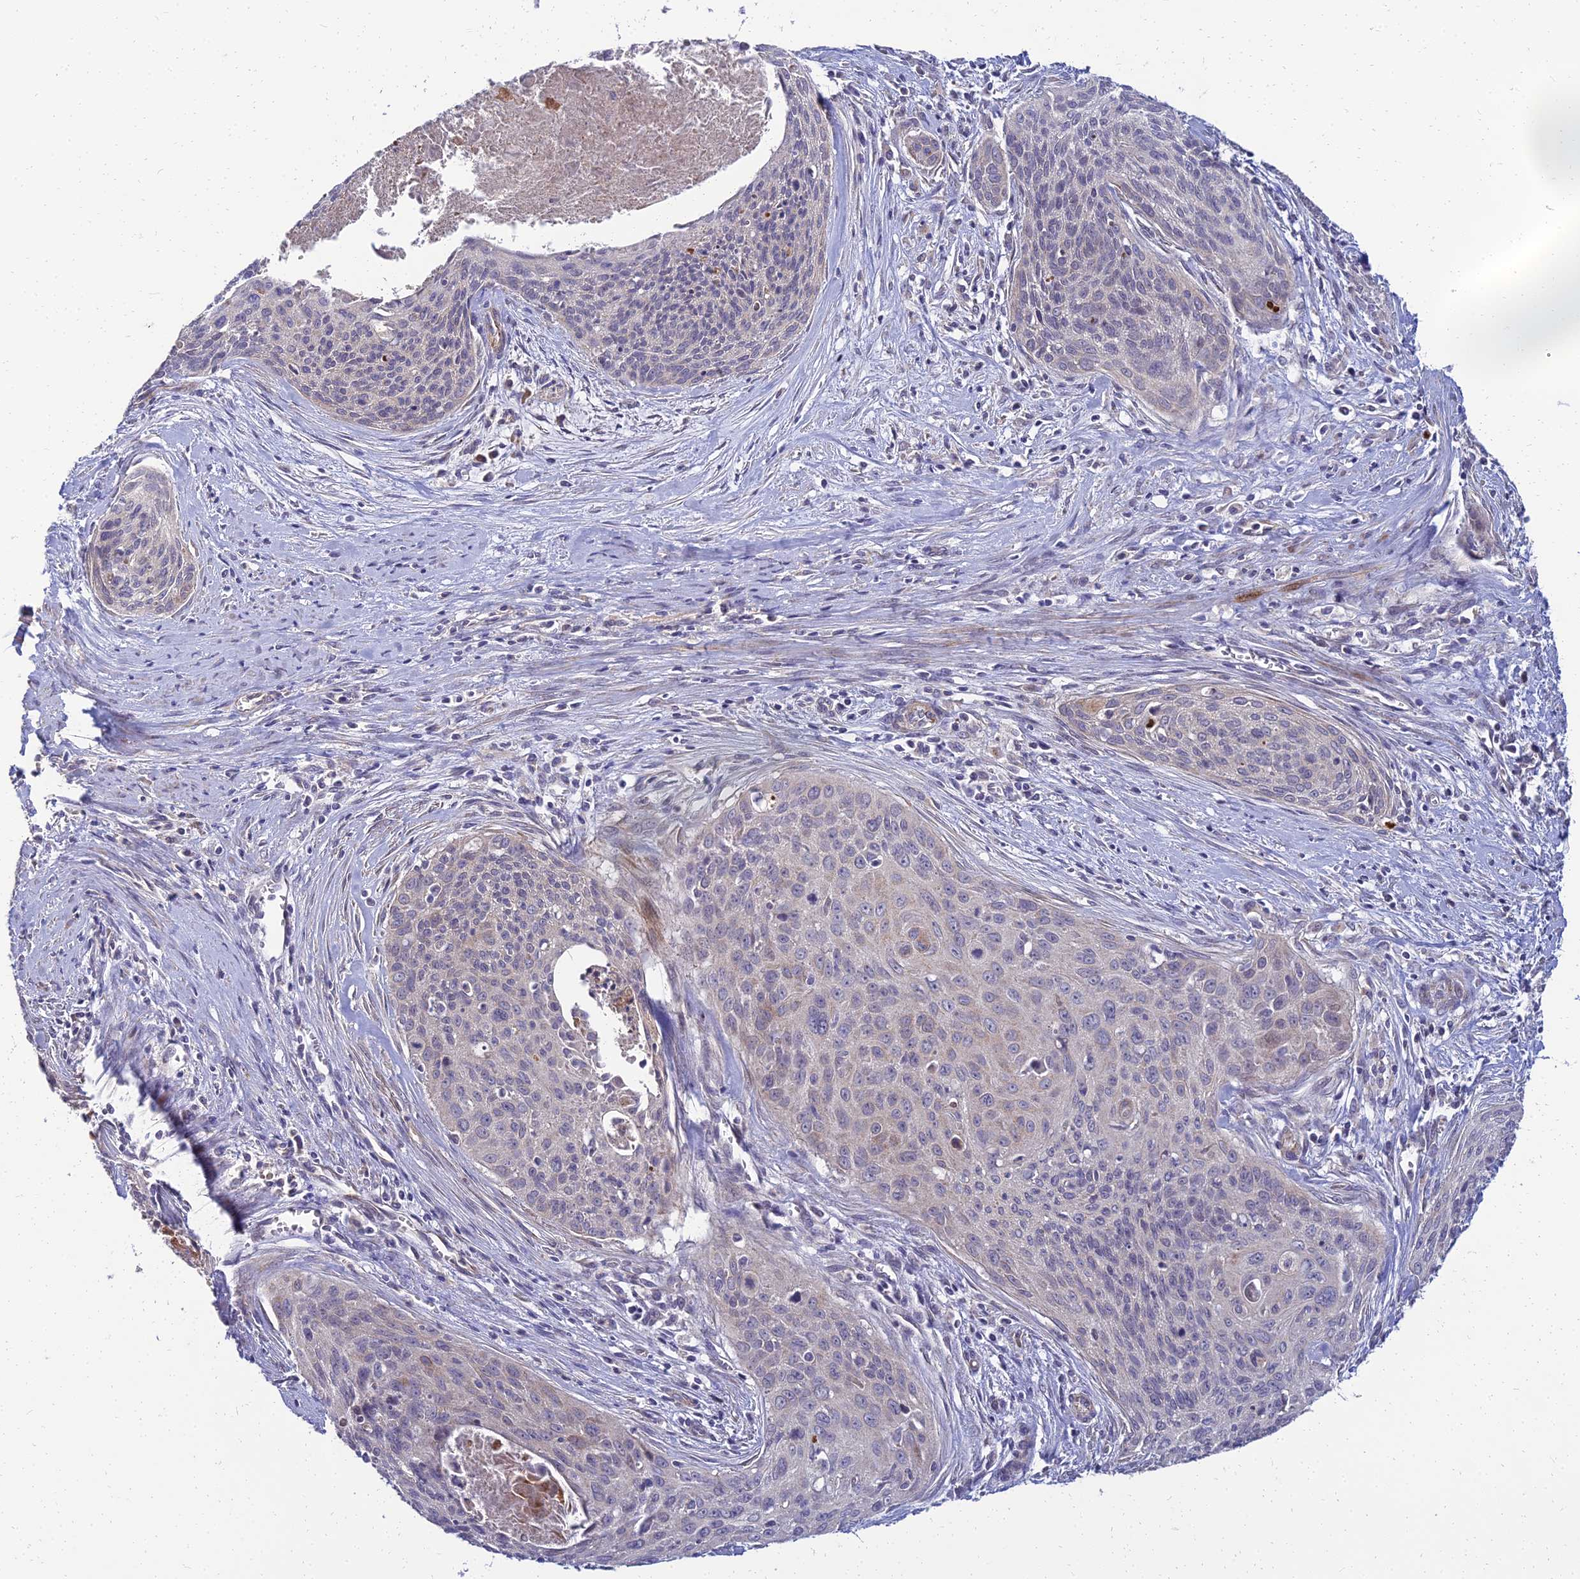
{"staining": {"intensity": "weak", "quantity": "<25%", "location": "cytoplasmic/membranous"}, "tissue": "cervical cancer", "cell_type": "Tumor cells", "image_type": "cancer", "snomed": [{"axis": "morphology", "description": "Squamous cell carcinoma, NOS"}, {"axis": "topography", "description": "Cervix"}], "caption": "Squamous cell carcinoma (cervical) was stained to show a protein in brown. There is no significant staining in tumor cells.", "gene": "NPY", "patient": {"sex": "female", "age": 55}}